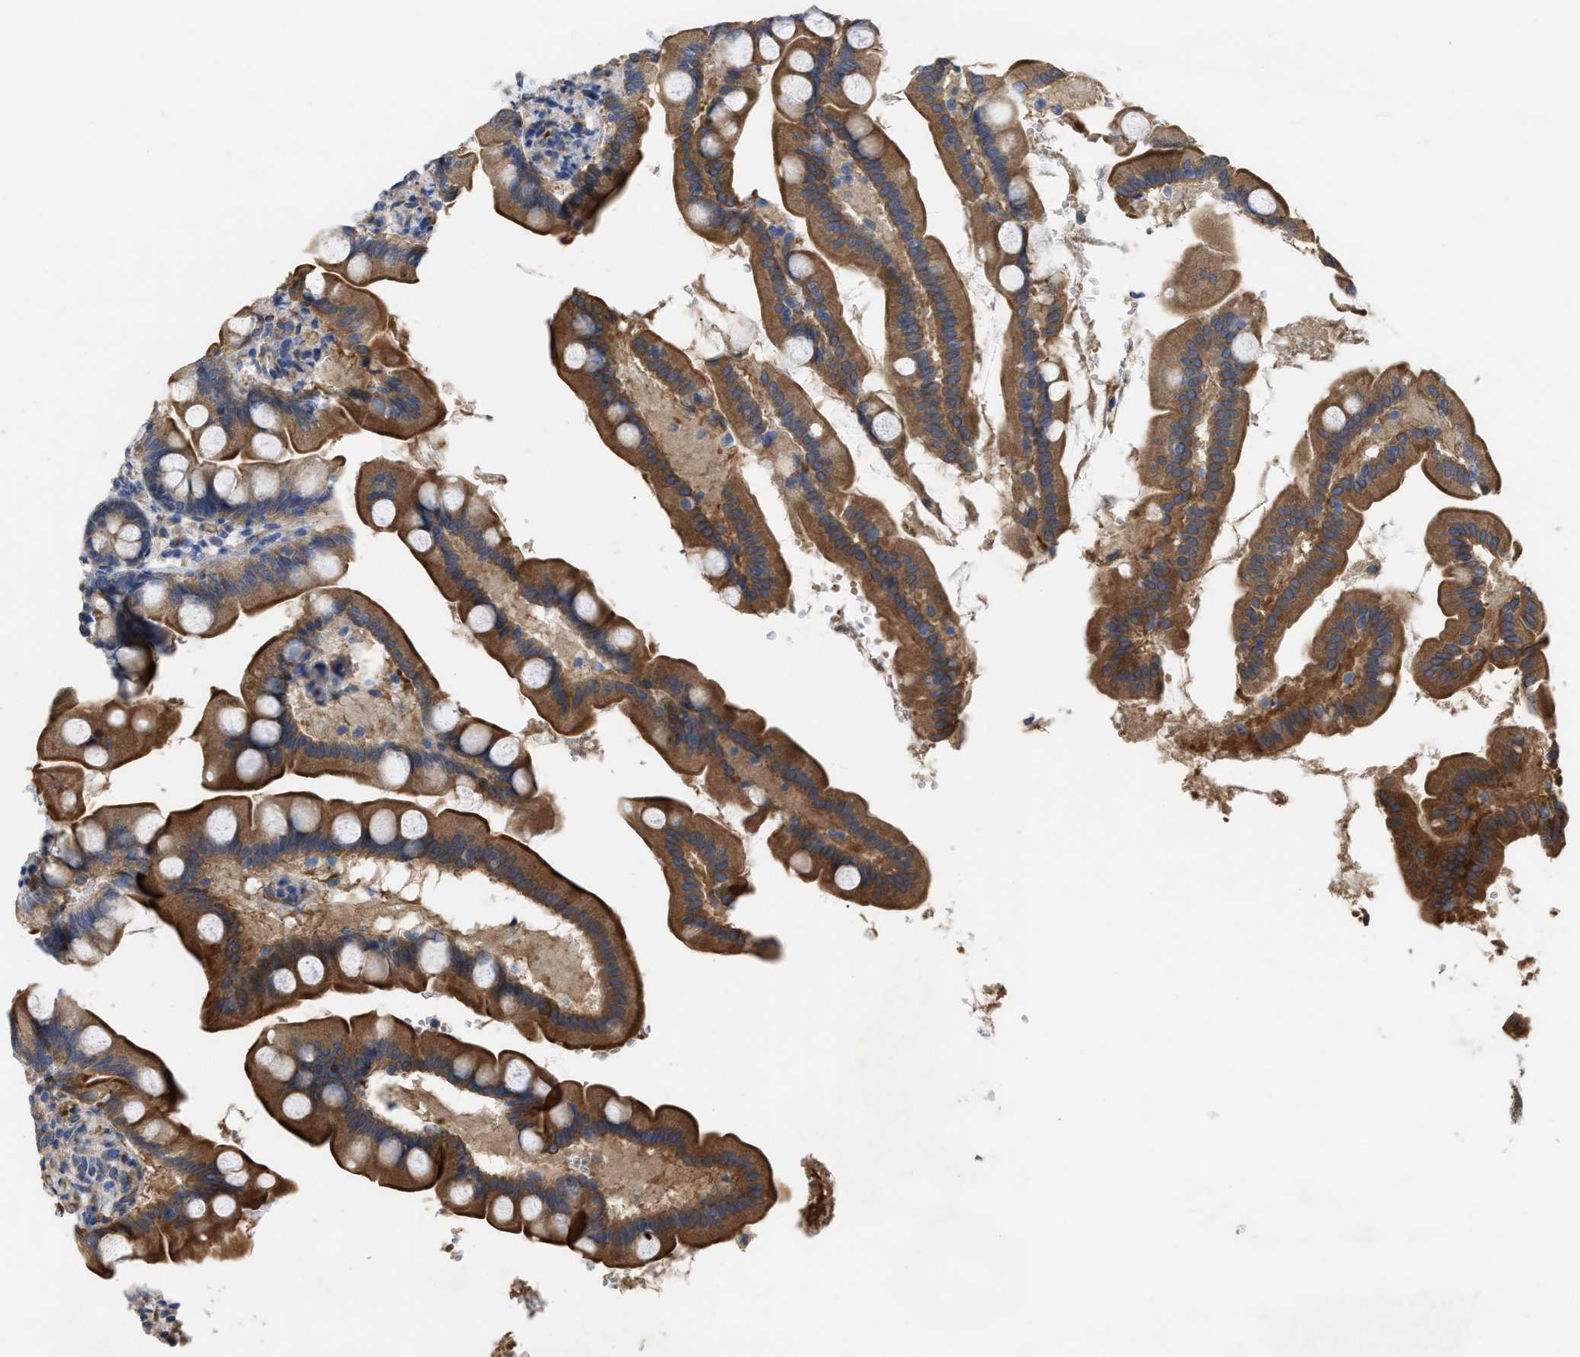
{"staining": {"intensity": "strong", "quantity": ">75%", "location": "cytoplasmic/membranous"}, "tissue": "small intestine", "cell_type": "Glandular cells", "image_type": "normal", "snomed": [{"axis": "morphology", "description": "Normal tissue, NOS"}, {"axis": "topography", "description": "Small intestine"}], "caption": "Small intestine stained for a protein reveals strong cytoplasmic/membranous positivity in glandular cells. Immunohistochemistry (ihc) stains the protein of interest in brown and the nuclei are stained blue.", "gene": "SLC4A11", "patient": {"sex": "female", "age": 56}}